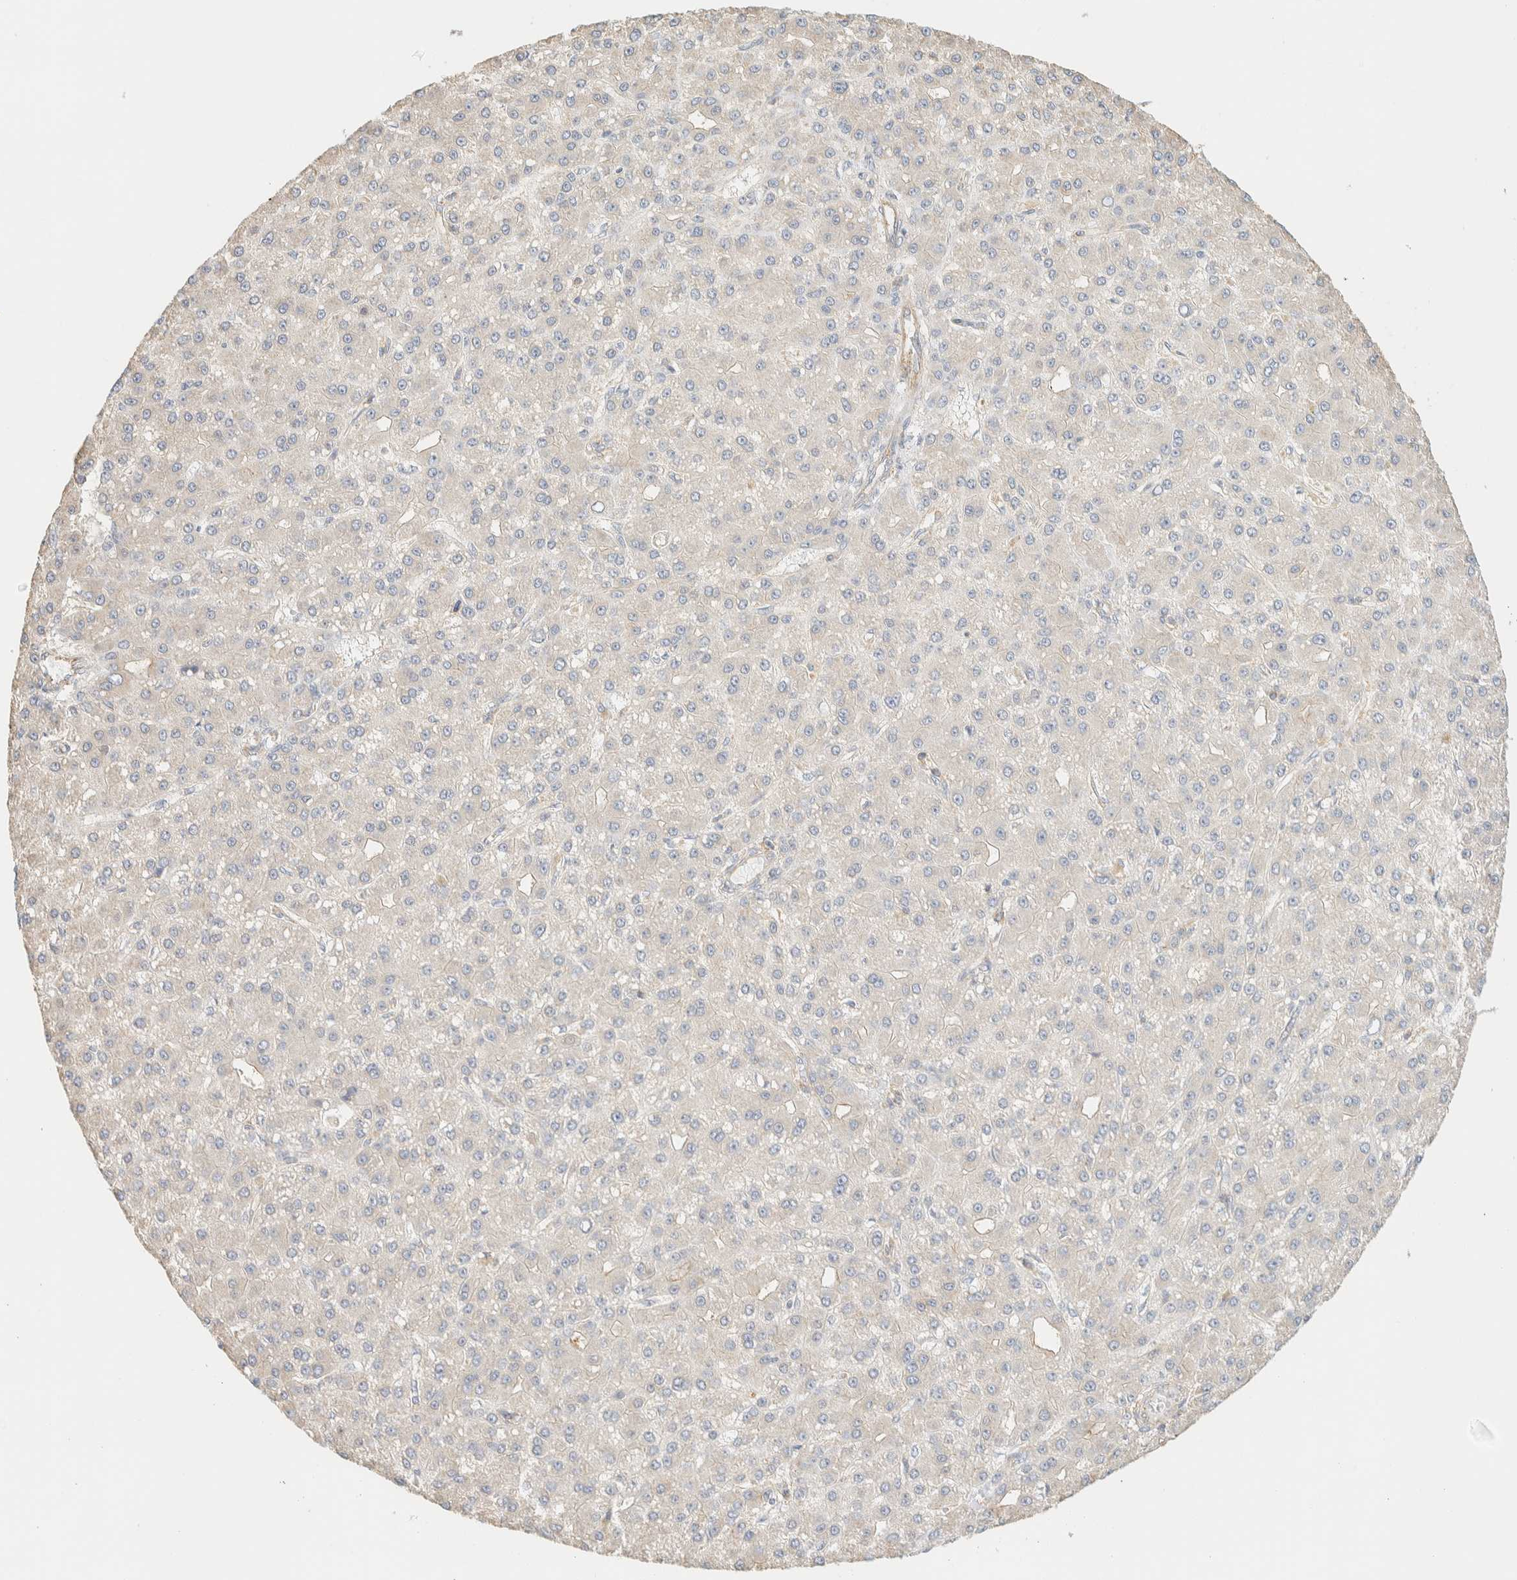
{"staining": {"intensity": "negative", "quantity": "none", "location": "none"}, "tissue": "liver cancer", "cell_type": "Tumor cells", "image_type": "cancer", "snomed": [{"axis": "morphology", "description": "Carcinoma, Hepatocellular, NOS"}, {"axis": "topography", "description": "Liver"}], "caption": "Liver cancer stained for a protein using immunohistochemistry displays no expression tumor cells.", "gene": "TBC1D8B", "patient": {"sex": "male", "age": 67}}